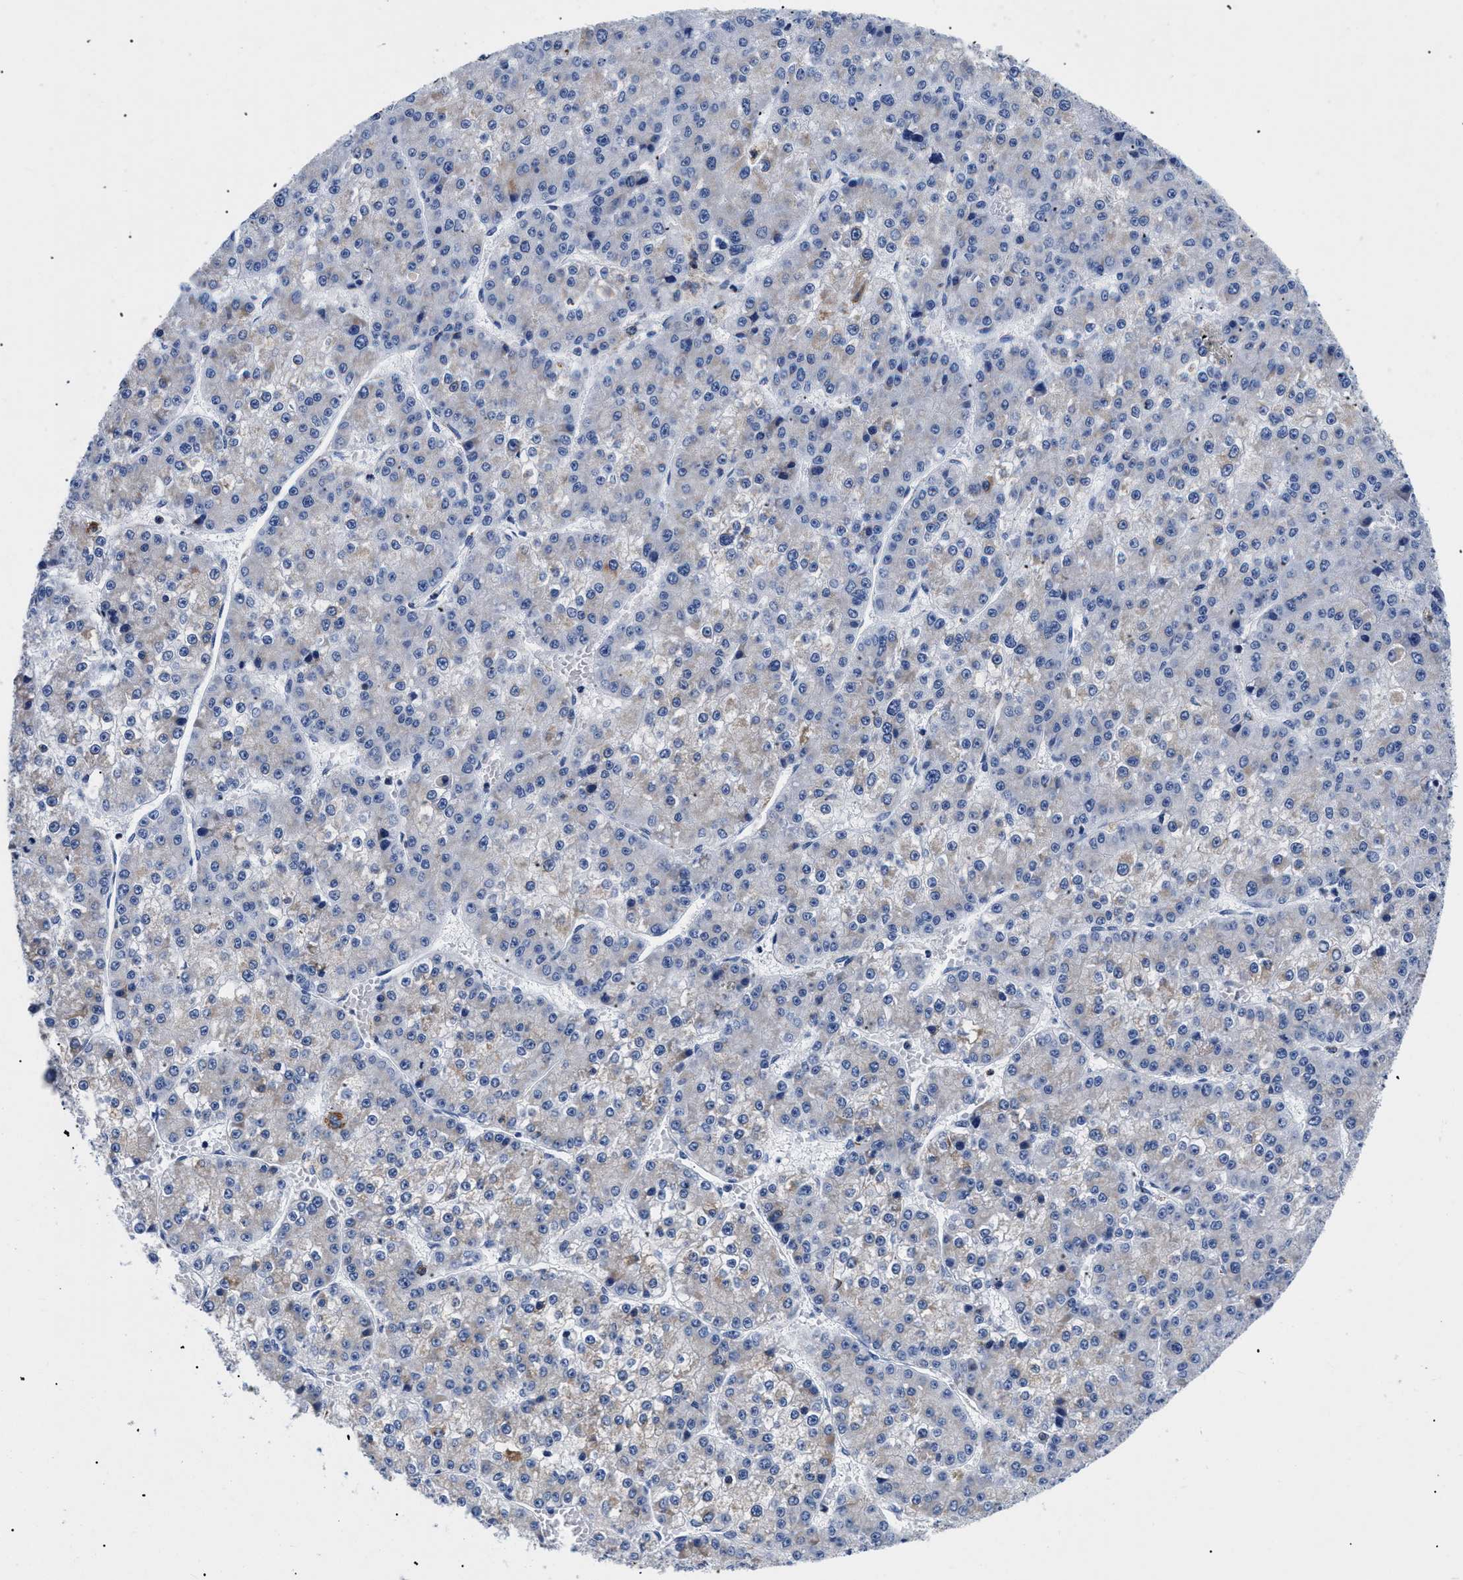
{"staining": {"intensity": "negative", "quantity": "none", "location": "none"}, "tissue": "liver cancer", "cell_type": "Tumor cells", "image_type": "cancer", "snomed": [{"axis": "morphology", "description": "Carcinoma, Hepatocellular, NOS"}, {"axis": "topography", "description": "Liver"}], "caption": "This is an immunohistochemistry (IHC) histopathology image of human hepatocellular carcinoma (liver). There is no expression in tumor cells.", "gene": "GPR149", "patient": {"sex": "female", "age": 73}}